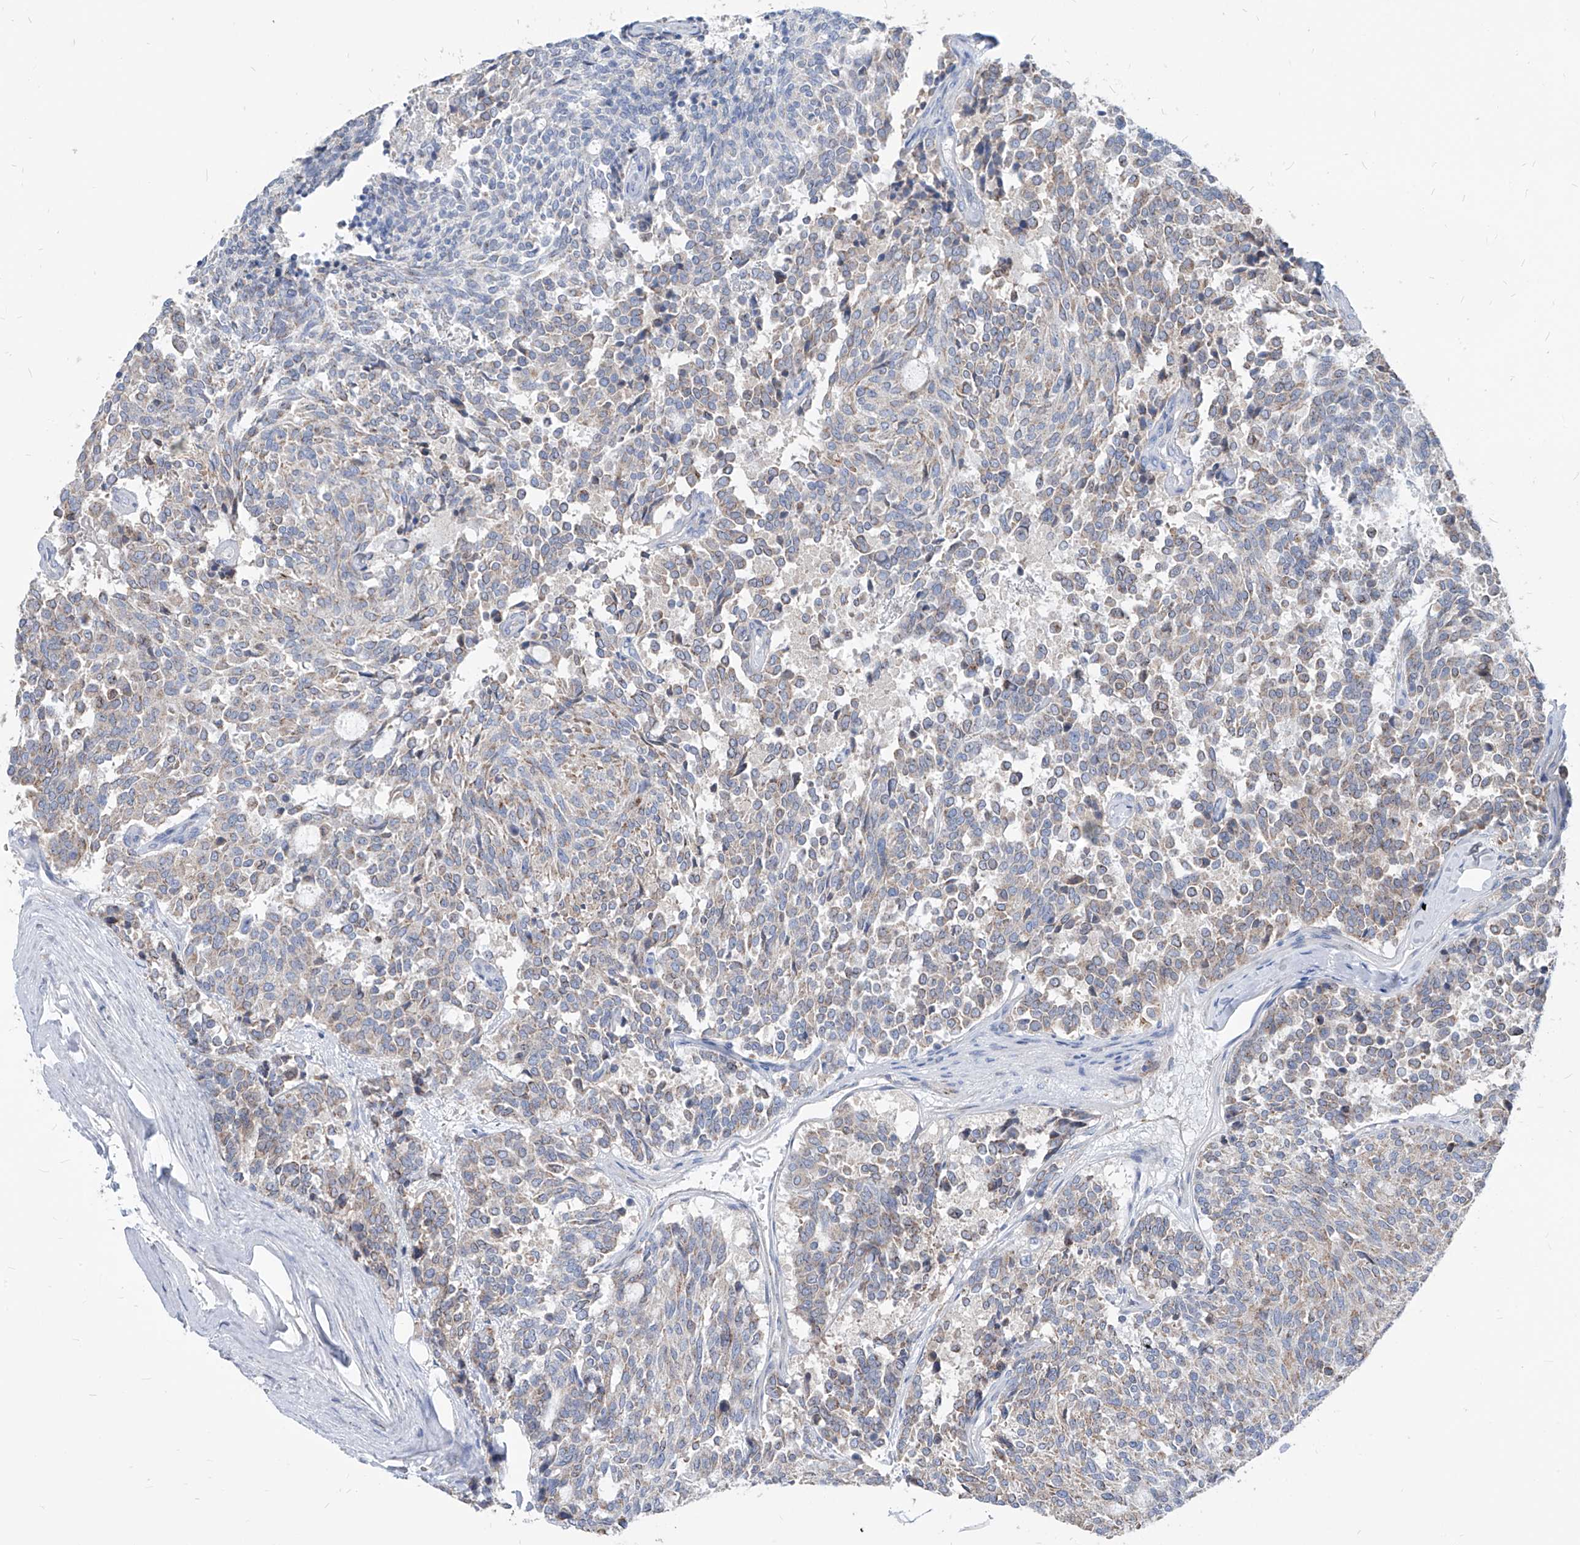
{"staining": {"intensity": "negative", "quantity": "none", "location": "none"}, "tissue": "carcinoid", "cell_type": "Tumor cells", "image_type": "cancer", "snomed": [{"axis": "morphology", "description": "Carcinoid, malignant, NOS"}, {"axis": "topography", "description": "Pancreas"}], "caption": "The image shows no significant staining in tumor cells of malignant carcinoid. (Brightfield microscopy of DAB immunohistochemistry at high magnification).", "gene": "AGPS", "patient": {"sex": "female", "age": 54}}